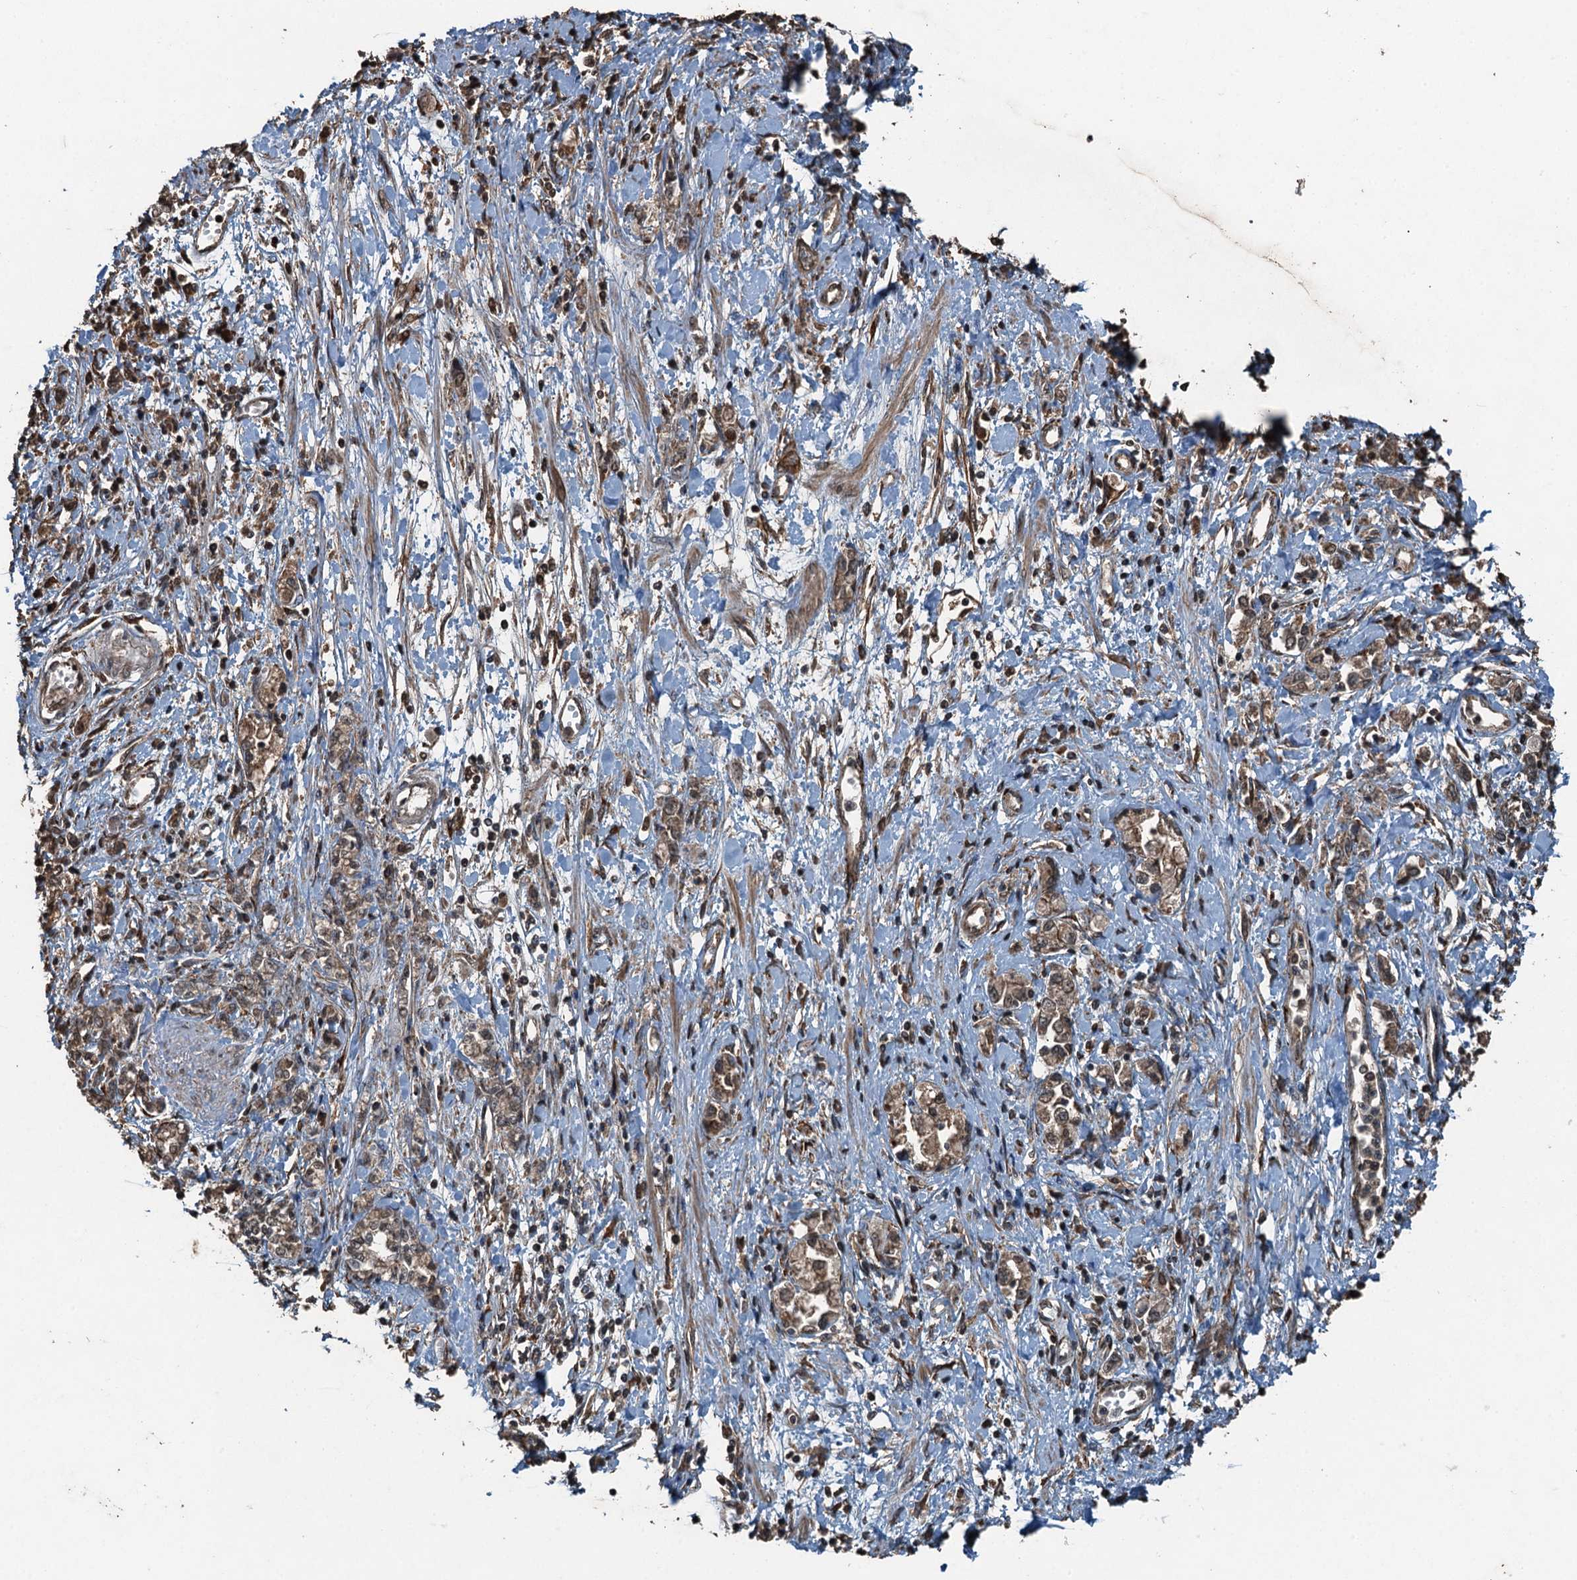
{"staining": {"intensity": "weak", "quantity": ">75%", "location": "cytoplasmic/membranous"}, "tissue": "stomach cancer", "cell_type": "Tumor cells", "image_type": "cancer", "snomed": [{"axis": "morphology", "description": "Adenocarcinoma, NOS"}, {"axis": "topography", "description": "Stomach"}], "caption": "Protein staining of stomach cancer (adenocarcinoma) tissue shows weak cytoplasmic/membranous positivity in approximately >75% of tumor cells.", "gene": "TCTN1", "patient": {"sex": "female", "age": 76}}